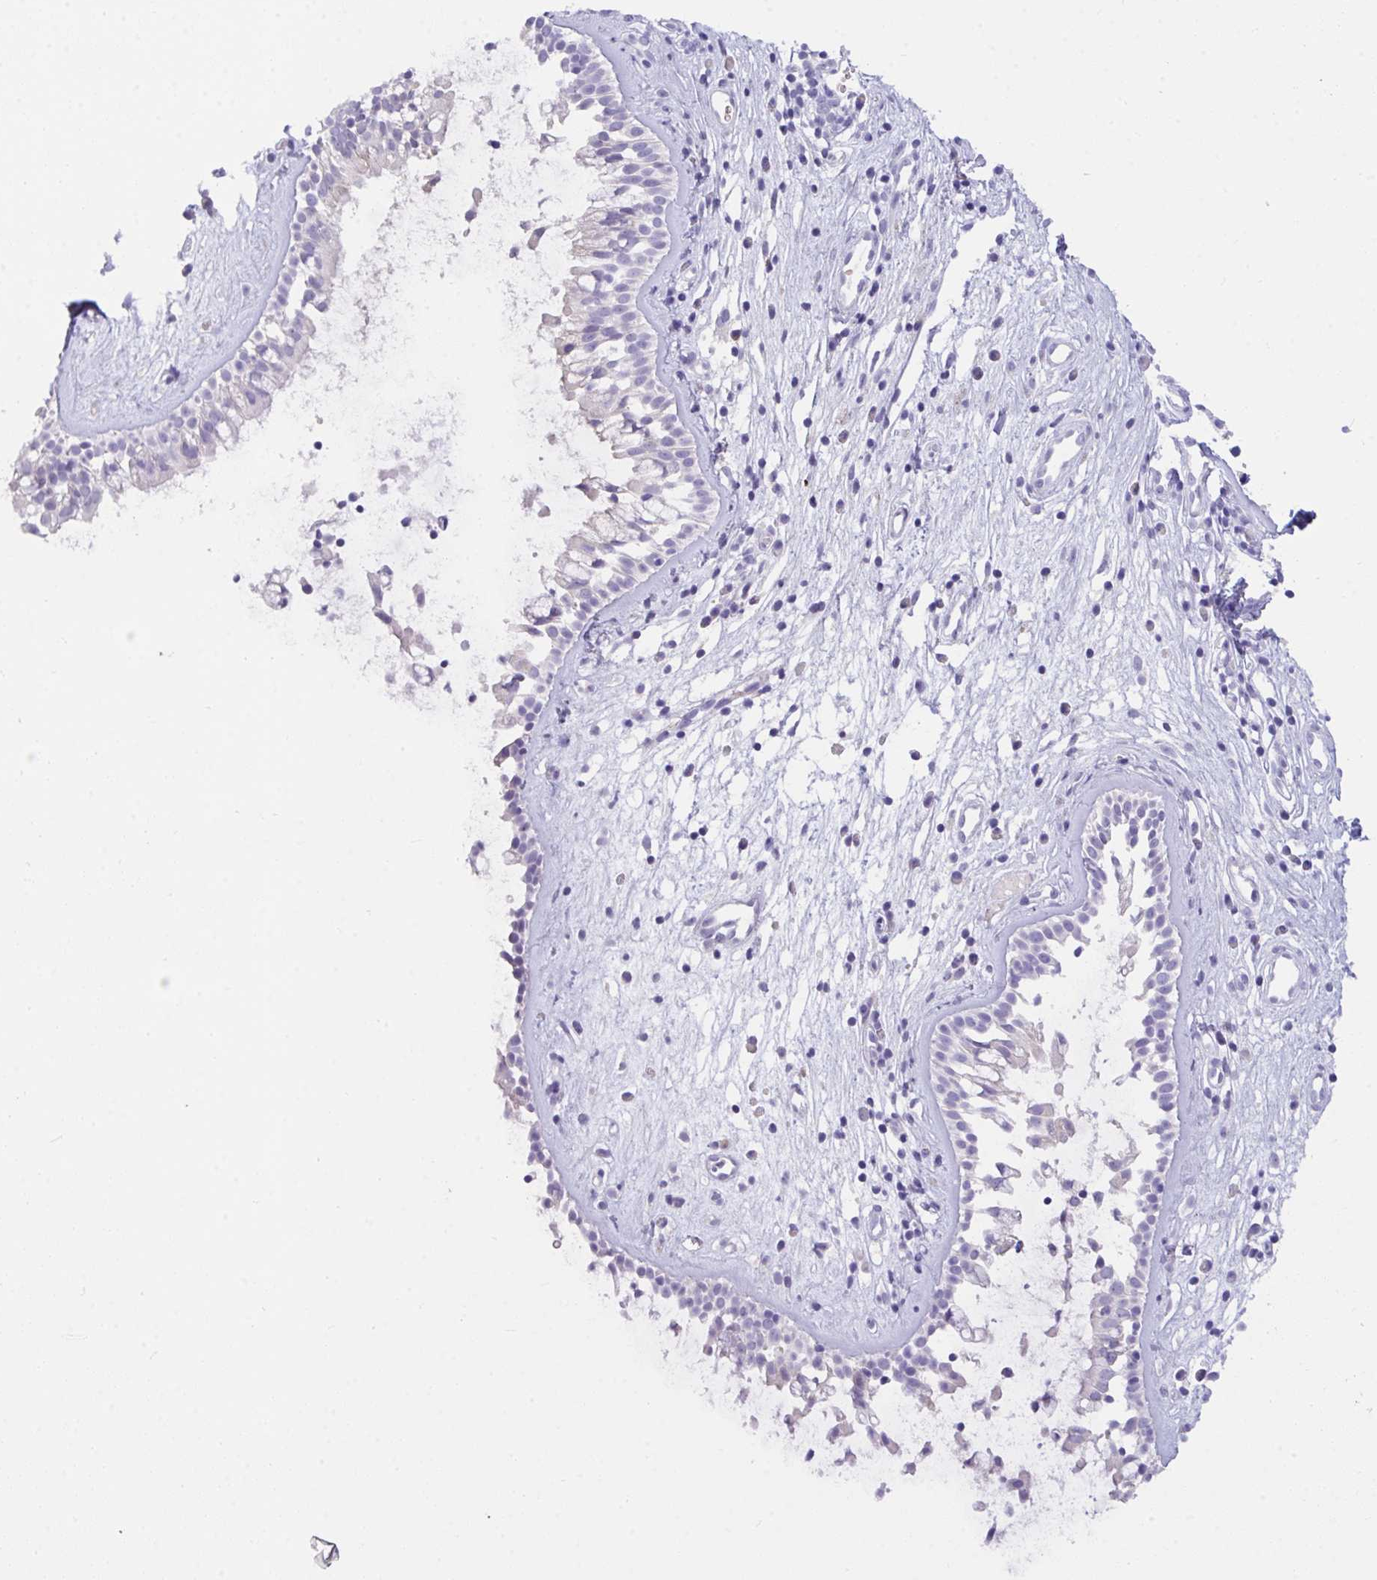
{"staining": {"intensity": "negative", "quantity": "none", "location": "none"}, "tissue": "nasopharynx", "cell_type": "Respiratory epithelial cells", "image_type": "normal", "snomed": [{"axis": "morphology", "description": "Normal tissue, NOS"}, {"axis": "topography", "description": "Nasopharynx"}], "caption": "A micrograph of human nasopharynx is negative for staining in respiratory epithelial cells.", "gene": "SEMA6B", "patient": {"sex": "male", "age": 32}}